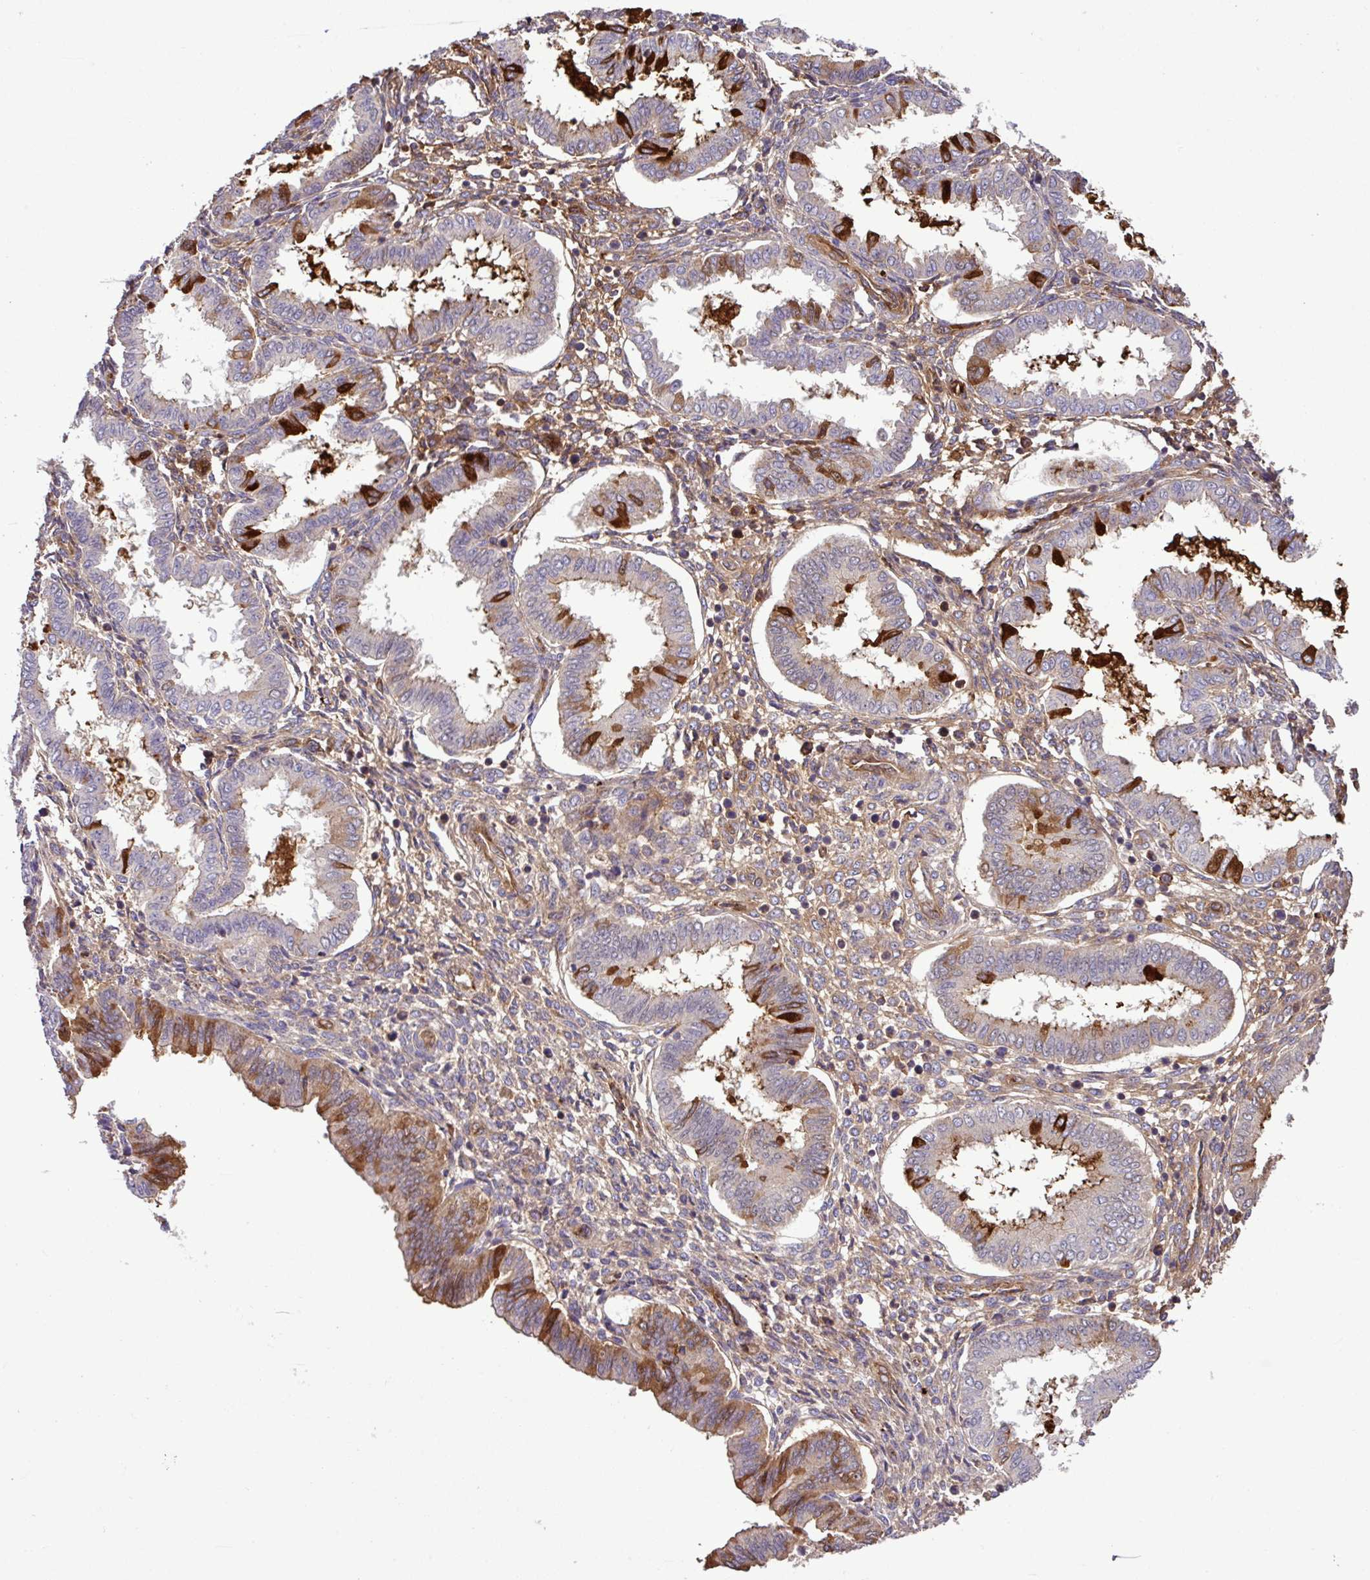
{"staining": {"intensity": "moderate", "quantity": "25%-75%", "location": "cytoplasmic/membranous"}, "tissue": "endometrium", "cell_type": "Cells in endometrial stroma", "image_type": "normal", "snomed": [{"axis": "morphology", "description": "Normal tissue, NOS"}, {"axis": "topography", "description": "Endometrium"}], "caption": "Immunohistochemistry (IHC) (DAB) staining of normal endometrium exhibits moderate cytoplasmic/membranous protein positivity in about 25%-75% of cells in endometrial stroma. The protein of interest is shown in brown color, while the nuclei are stained blue.", "gene": "ZNF266", "patient": {"sex": "female", "age": 24}}